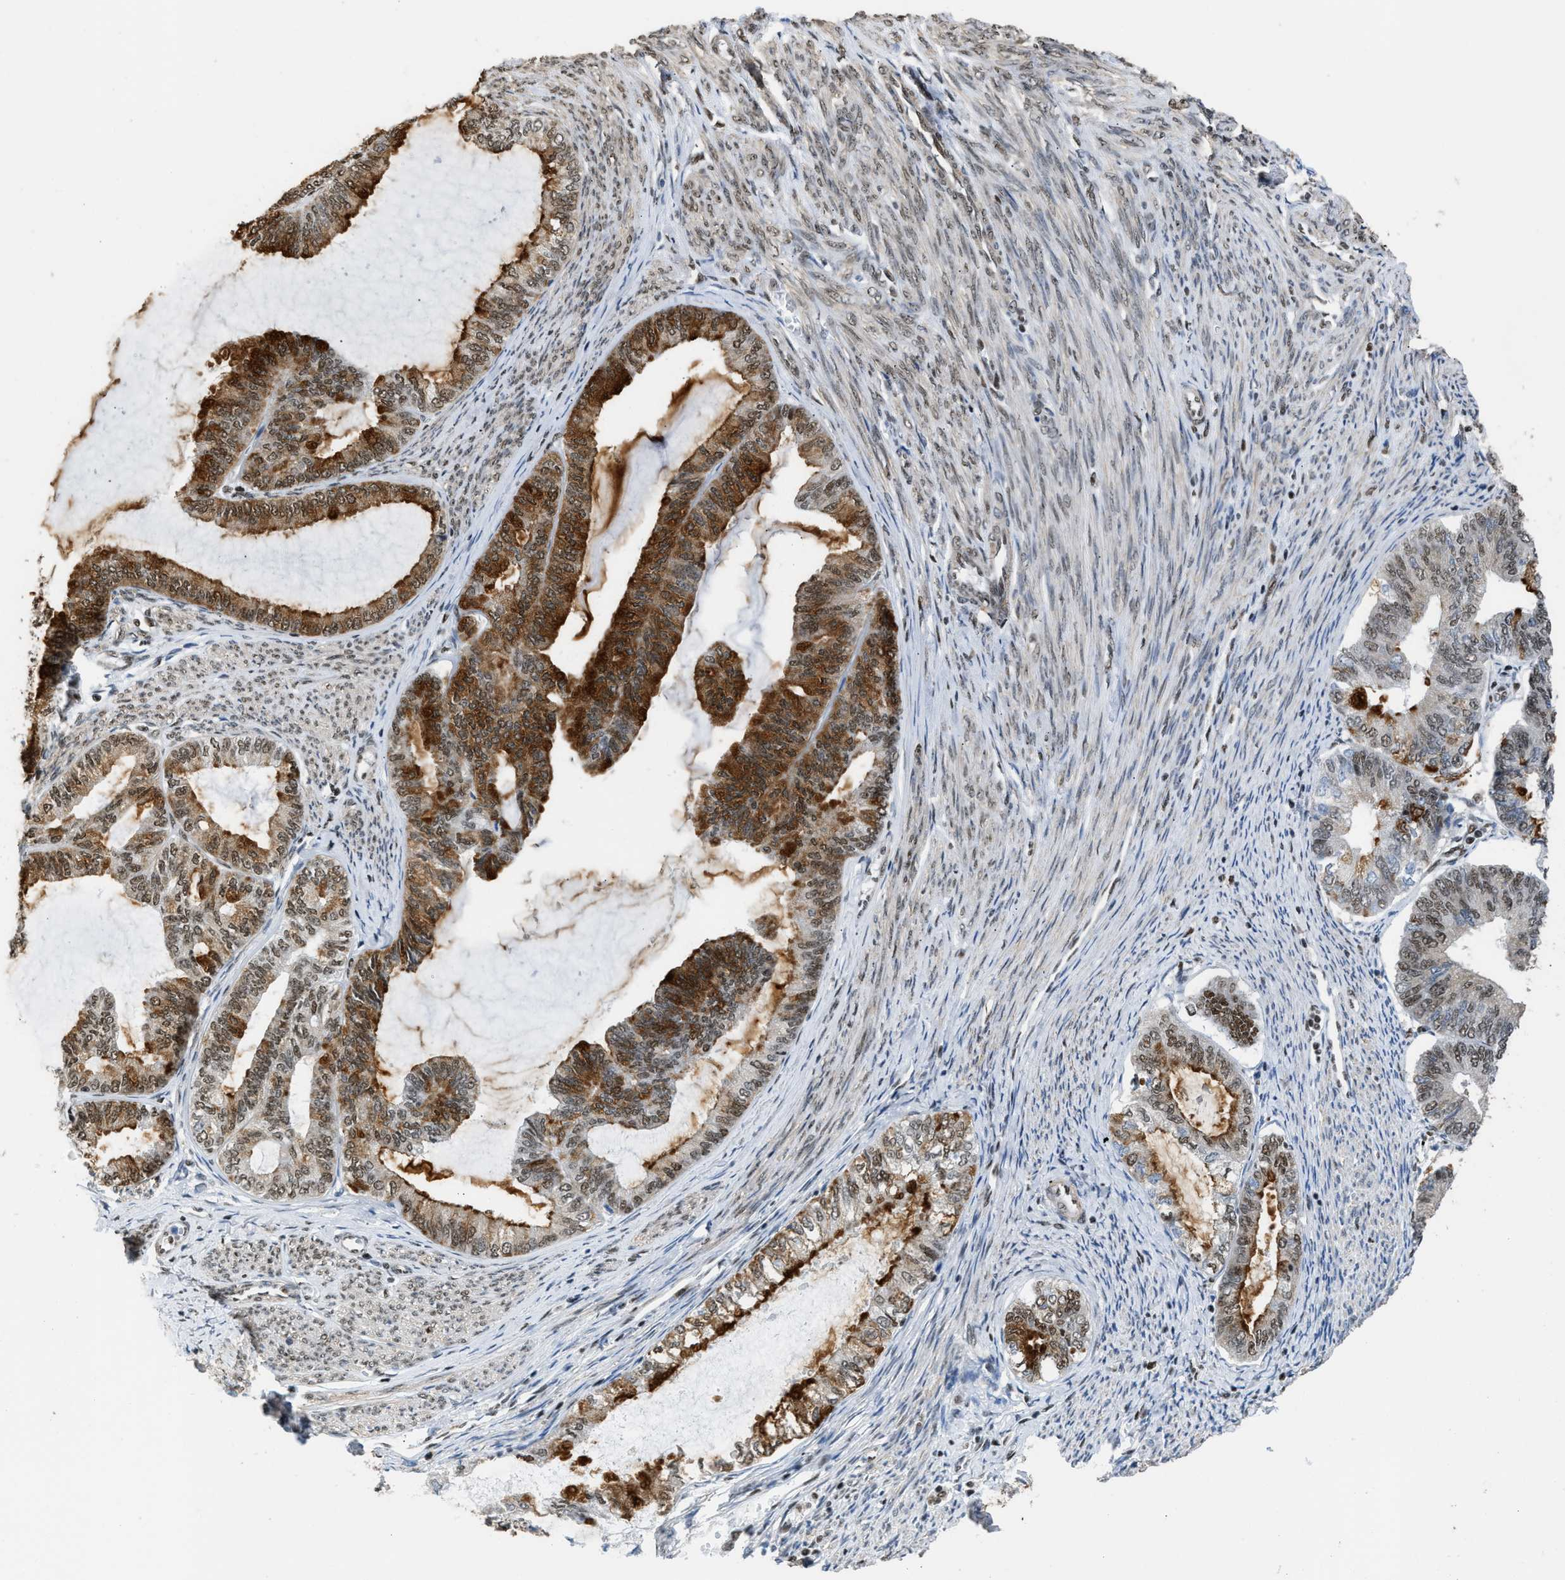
{"staining": {"intensity": "strong", "quantity": ">75%", "location": "cytoplasmic/membranous,nuclear"}, "tissue": "endometrial cancer", "cell_type": "Tumor cells", "image_type": "cancer", "snomed": [{"axis": "morphology", "description": "Adenocarcinoma, NOS"}, {"axis": "topography", "description": "Endometrium"}], "caption": "Adenocarcinoma (endometrial) stained for a protein exhibits strong cytoplasmic/membranous and nuclear positivity in tumor cells.", "gene": "SCAF4", "patient": {"sex": "female", "age": 86}}